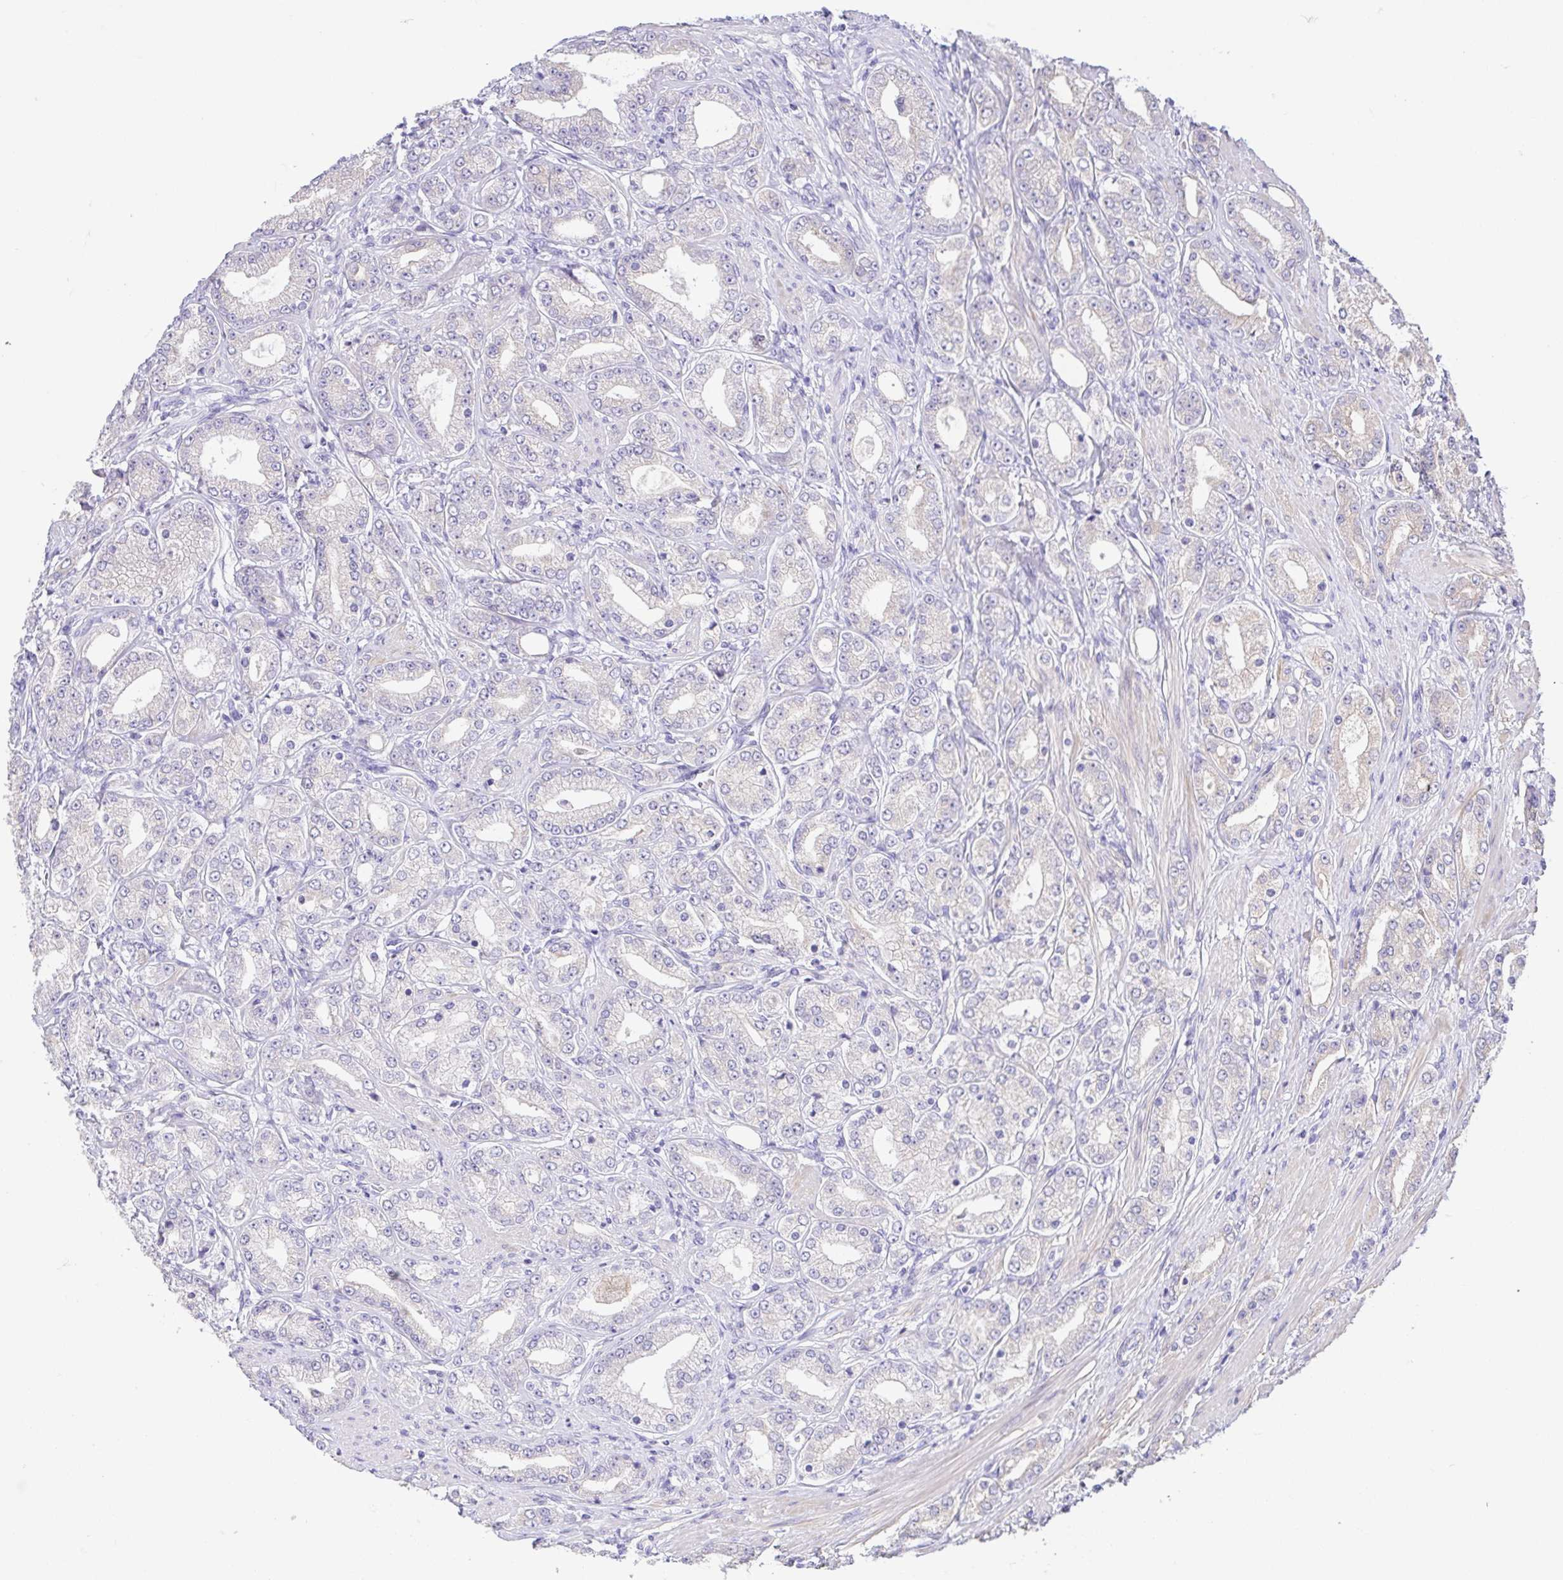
{"staining": {"intensity": "negative", "quantity": "none", "location": "none"}, "tissue": "prostate cancer", "cell_type": "Tumor cells", "image_type": "cancer", "snomed": [{"axis": "morphology", "description": "Adenocarcinoma, High grade"}, {"axis": "topography", "description": "Prostate"}], "caption": "Immunohistochemical staining of prostate cancer (adenocarcinoma (high-grade)) exhibits no significant expression in tumor cells. Brightfield microscopy of immunohistochemistry stained with DAB (brown) and hematoxylin (blue), captured at high magnification.", "gene": "FABP3", "patient": {"sex": "male", "age": 67}}